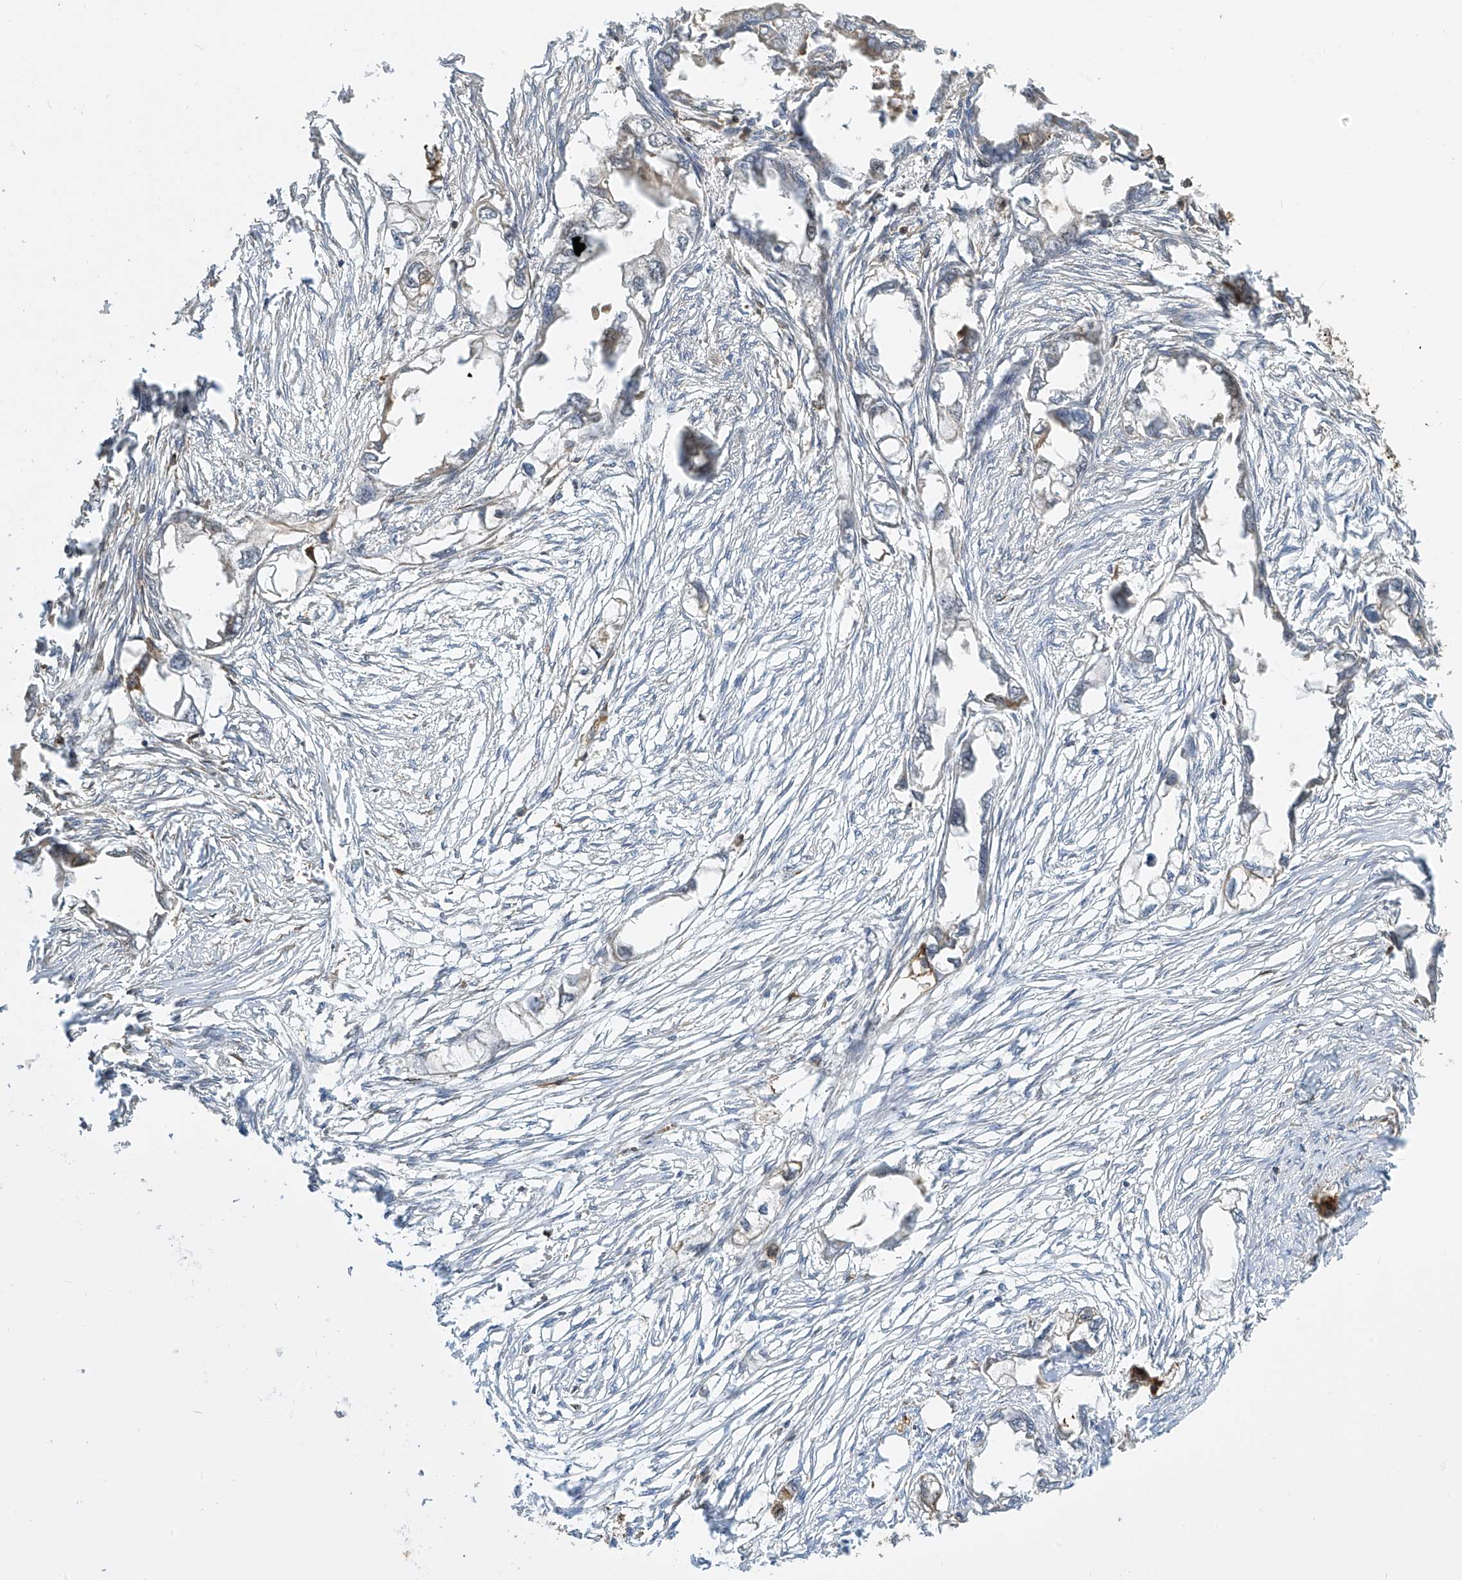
{"staining": {"intensity": "negative", "quantity": "none", "location": "none"}, "tissue": "endometrial cancer", "cell_type": "Tumor cells", "image_type": "cancer", "snomed": [{"axis": "morphology", "description": "Adenocarcinoma, NOS"}, {"axis": "morphology", "description": "Adenocarcinoma, metastatic, NOS"}, {"axis": "topography", "description": "Adipose tissue"}, {"axis": "topography", "description": "Endometrium"}], "caption": "Immunohistochemistry (IHC) of human endometrial cancer reveals no positivity in tumor cells.", "gene": "ATAD2B", "patient": {"sex": "female", "age": 67}}